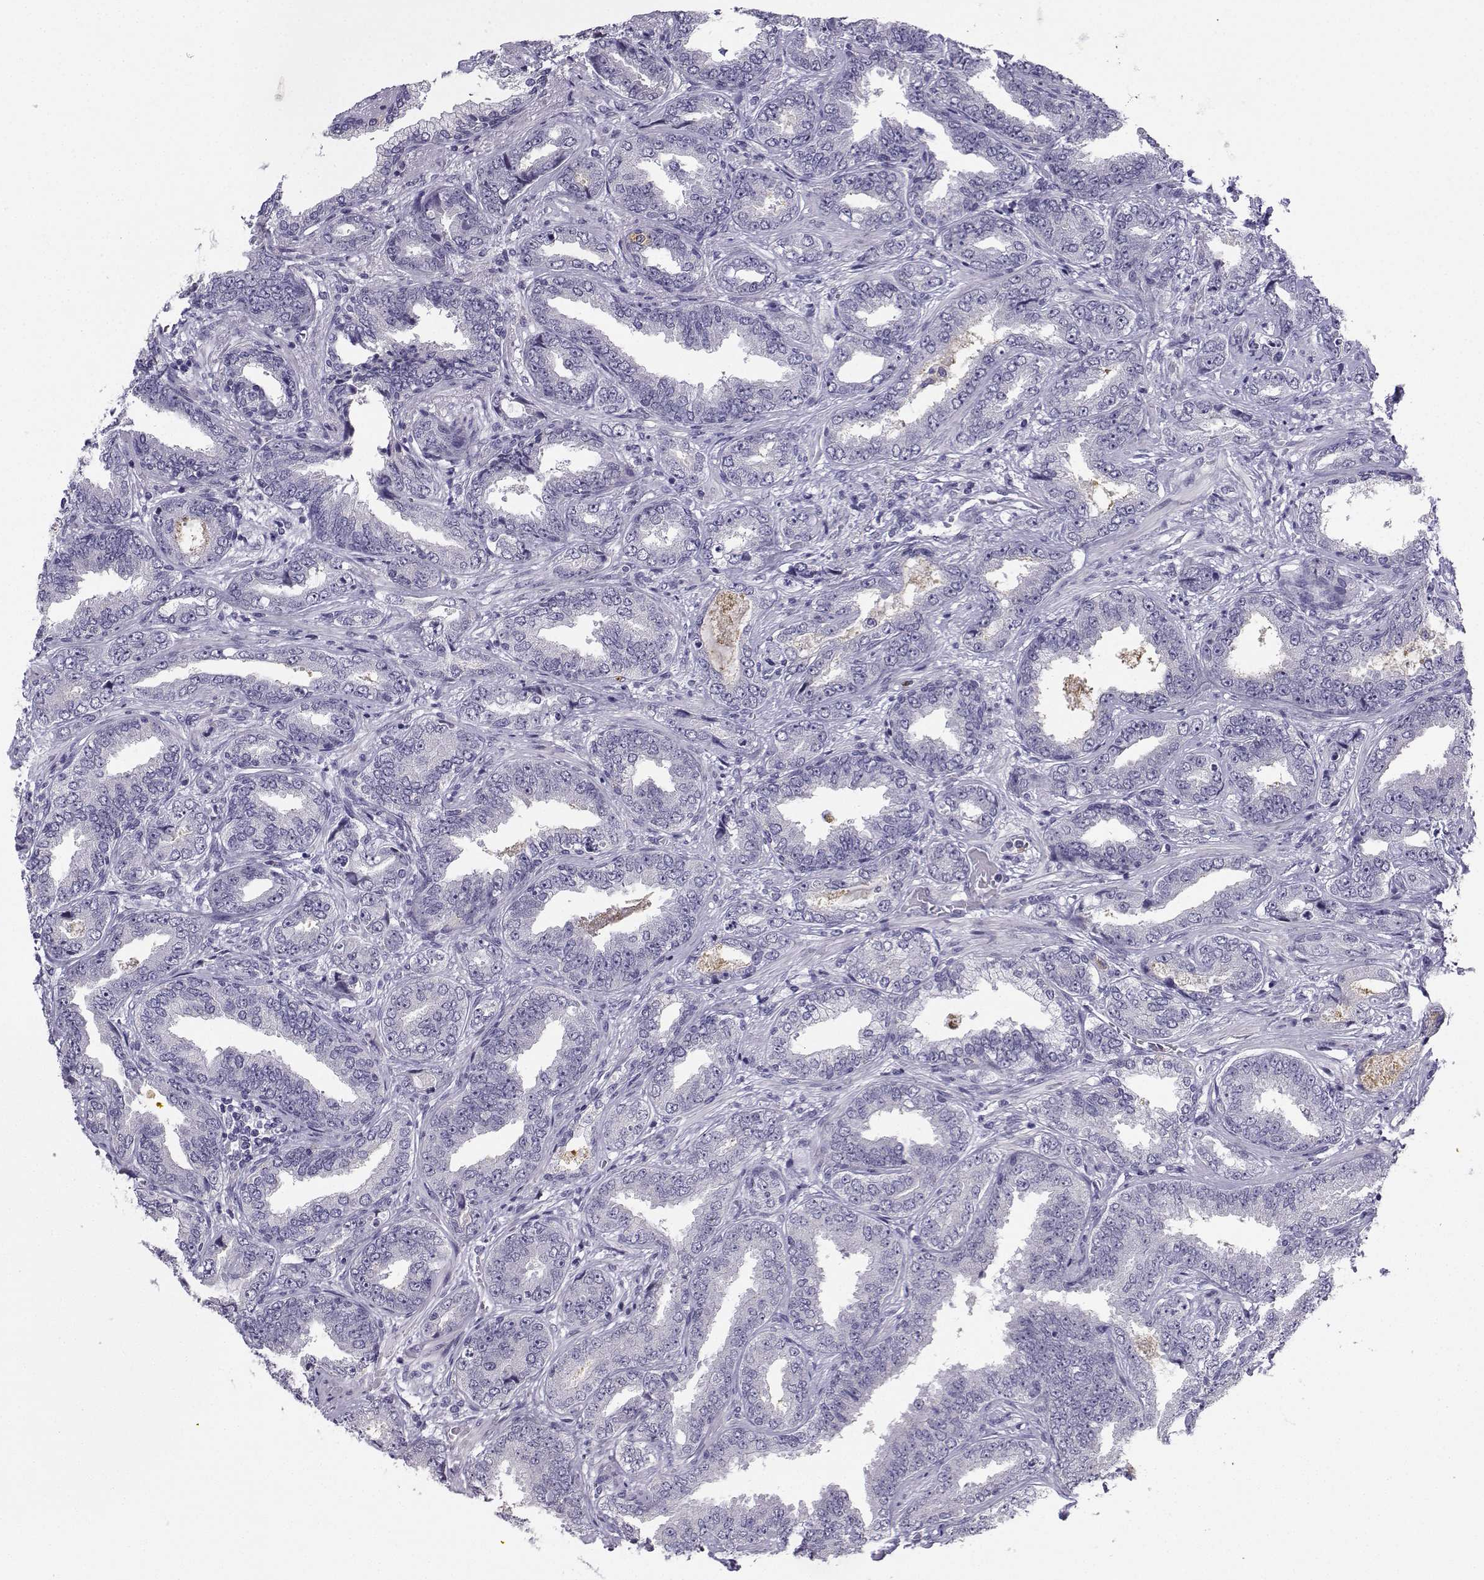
{"staining": {"intensity": "negative", "quantity": "none", "location": "none"}, "tissue": "prostate cancer", "cell_type": "Tumor cells", "image_type": "cancer", "snomed": [{"axis": "morphology", "description": "Adenocarcinoma, Low grade"}, {"axis": "topography", "description": "Prostate"}], "caption": "Prostate cancer (adenocarcinoma (low-grade)) stained for a protein using immunohistochemistry (IHC) exhibits no staining tumor cells.", "gene": "CALY", "patient": {"sex": "male", "age": 68}}